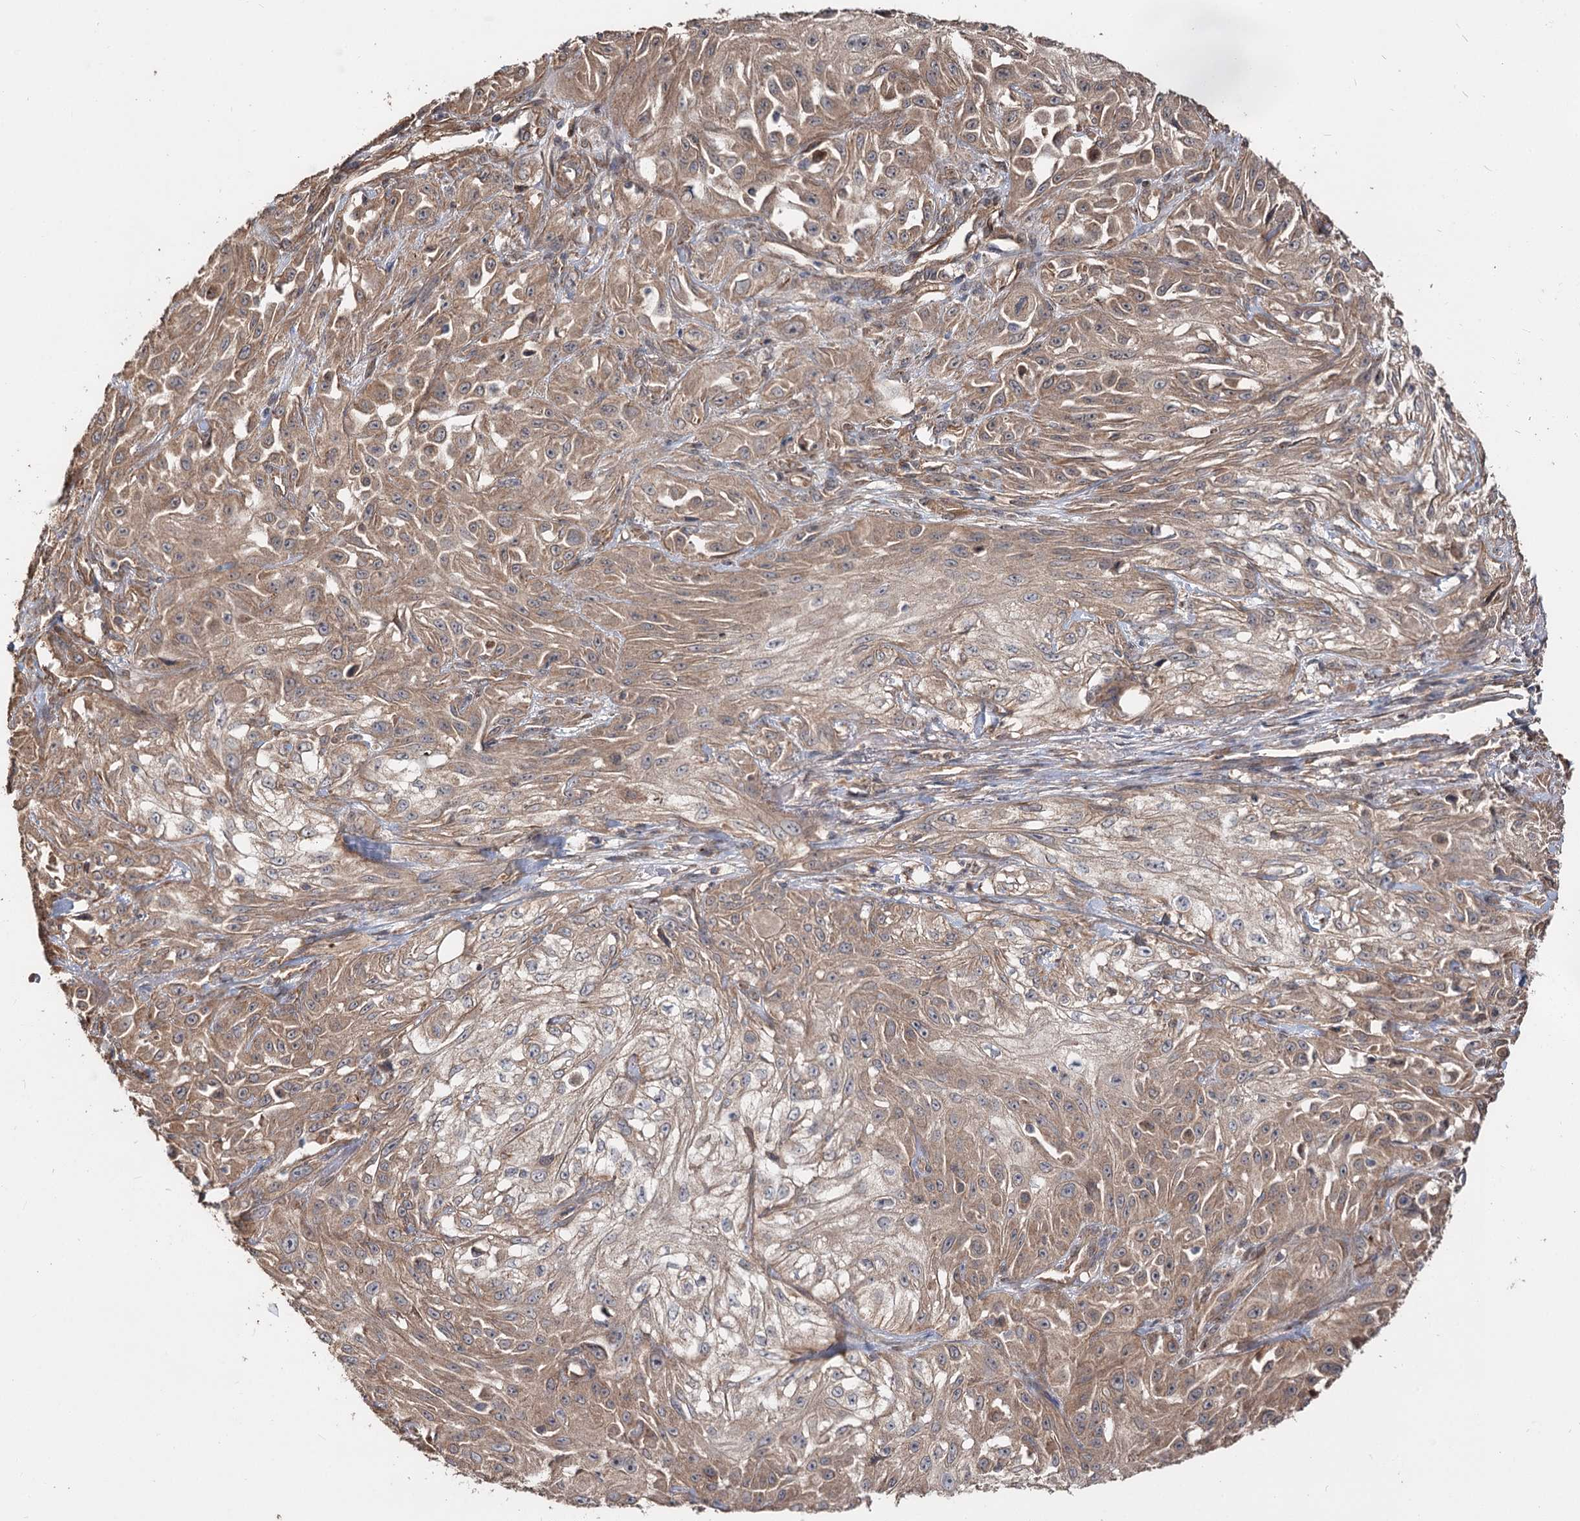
{"staining": {"intensity": "moderate", "quantity": ">75%", "location": "cytoplasmic/membranous"}, "tissue": "skin cancer", "cell_type": "Tumor cells", "image_type": "cancer", "snomed": [{"axis": "morphology", "description": "Squamous cell carcinoma, NOS"}, {"axis": "morphology", "description": "Squamous cell carcinoma, metastatic, NOS"}, {"axis": "topography", "description": "Skin"}, {"axis": "topography", "description": "Lymph node"}], "caption": "Moderate cytoplasmic/membranous expression is appreciated in approximately >75% of tumor cells in skin squamous cell carcinoma. The protein of interest is stained brown, and the nuclei are stained in blue (DAB IHC with brightfield microscopy, high magnification).", "gene": "SPART", "patient": {"sex": "male", "age": 75}}